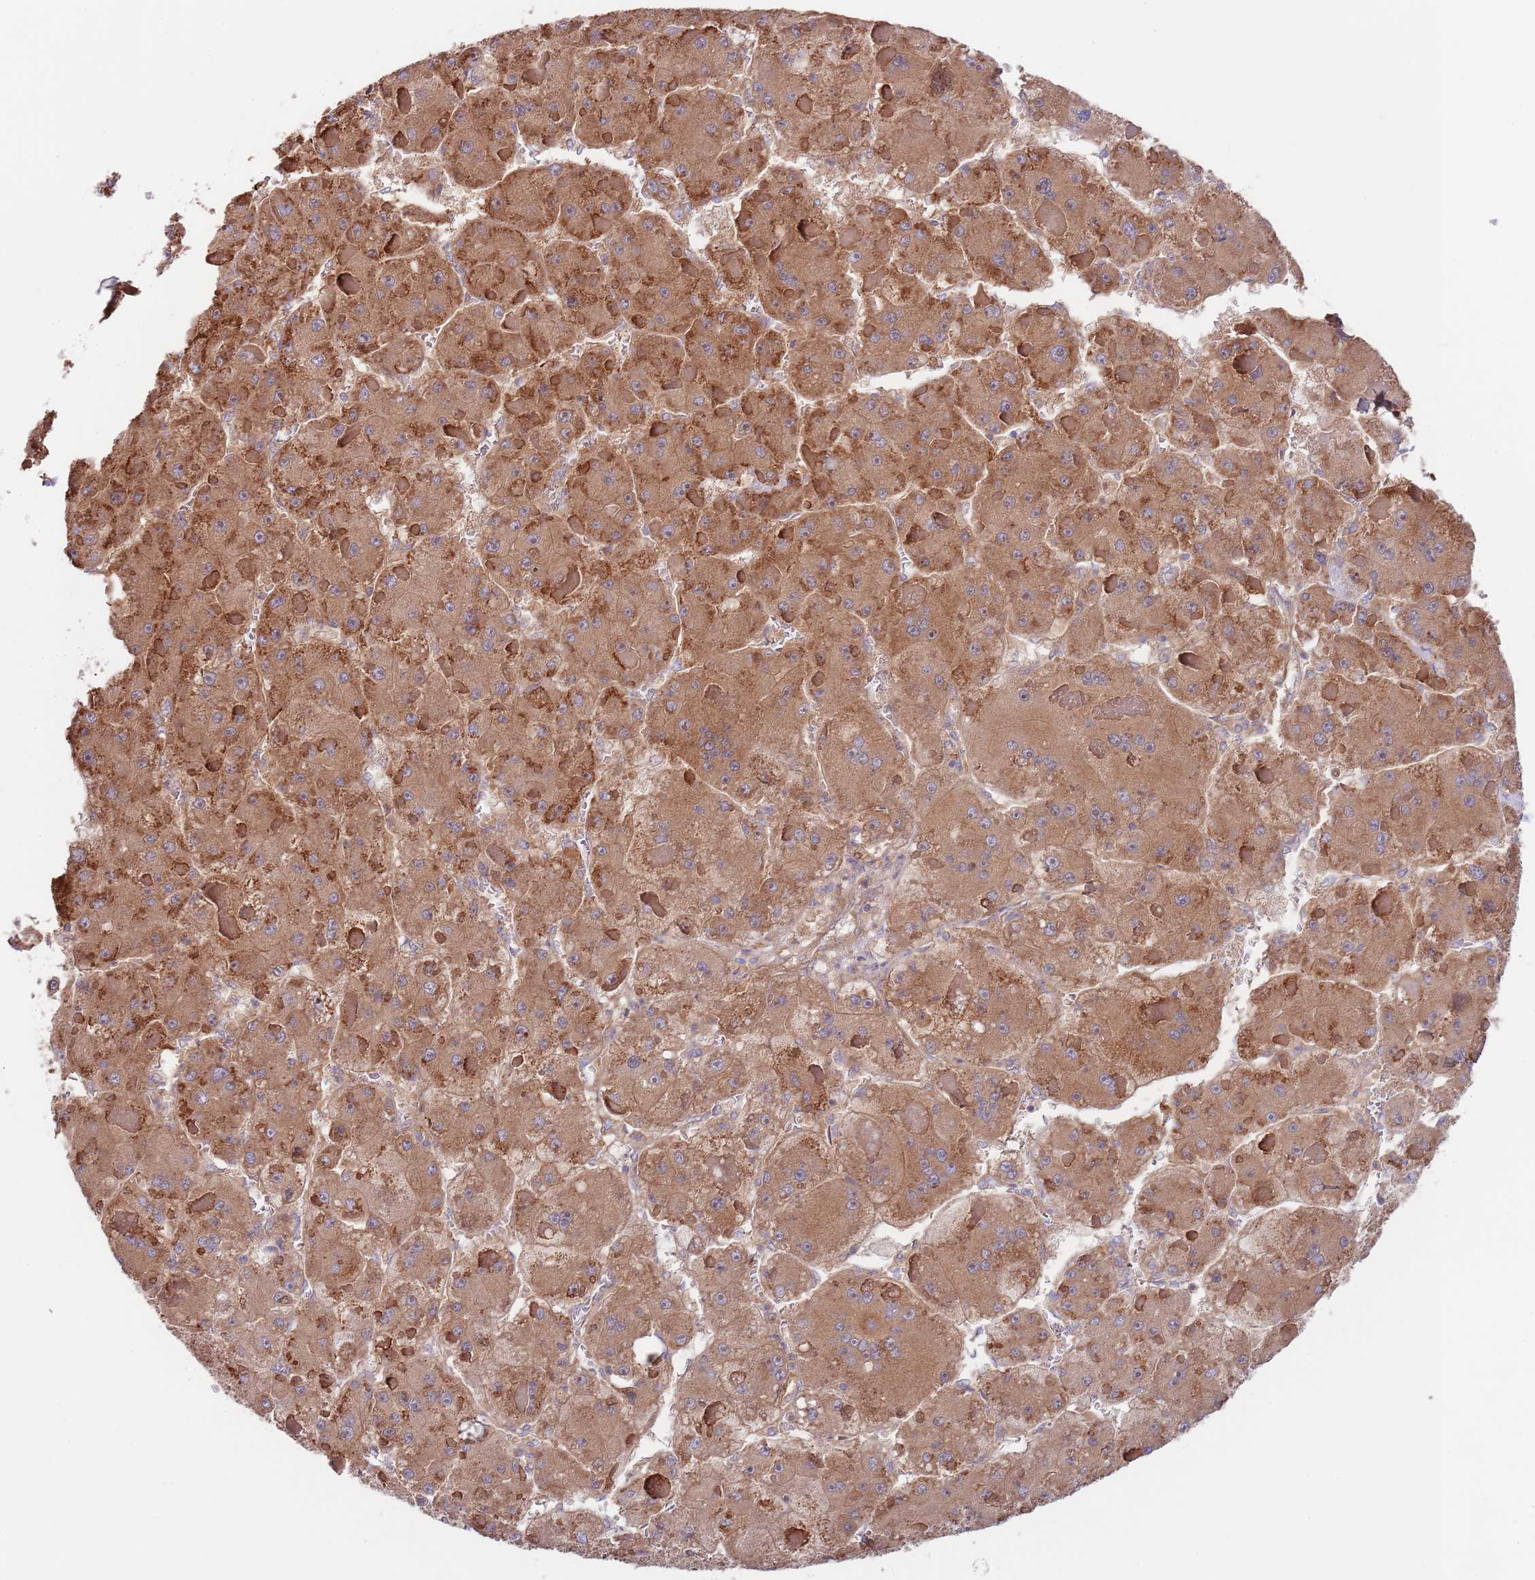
{"staining": {"intensity": "moderate", "quantity": ">75%", "location": "cytoplasmic/membranous"}, "tissue": "liver cancer", "cell_type": "Tumor cells", "image_type": "cancer", "snomed": [{"axis": "morphology", "description": "Carcinoma, Hepatocellular, NOS"}, {"axis": "topography", "description": "Liver"}], "caption": "Immunohistochemical staining of liver cancer (hepatocellular carcinoma) exhibits medium levels of moderate cytoplasmic/membranous positivity in about >75% of tumor cells.", "gene": "EIF3F", "patient": {"sex": "female", "age": 73}}